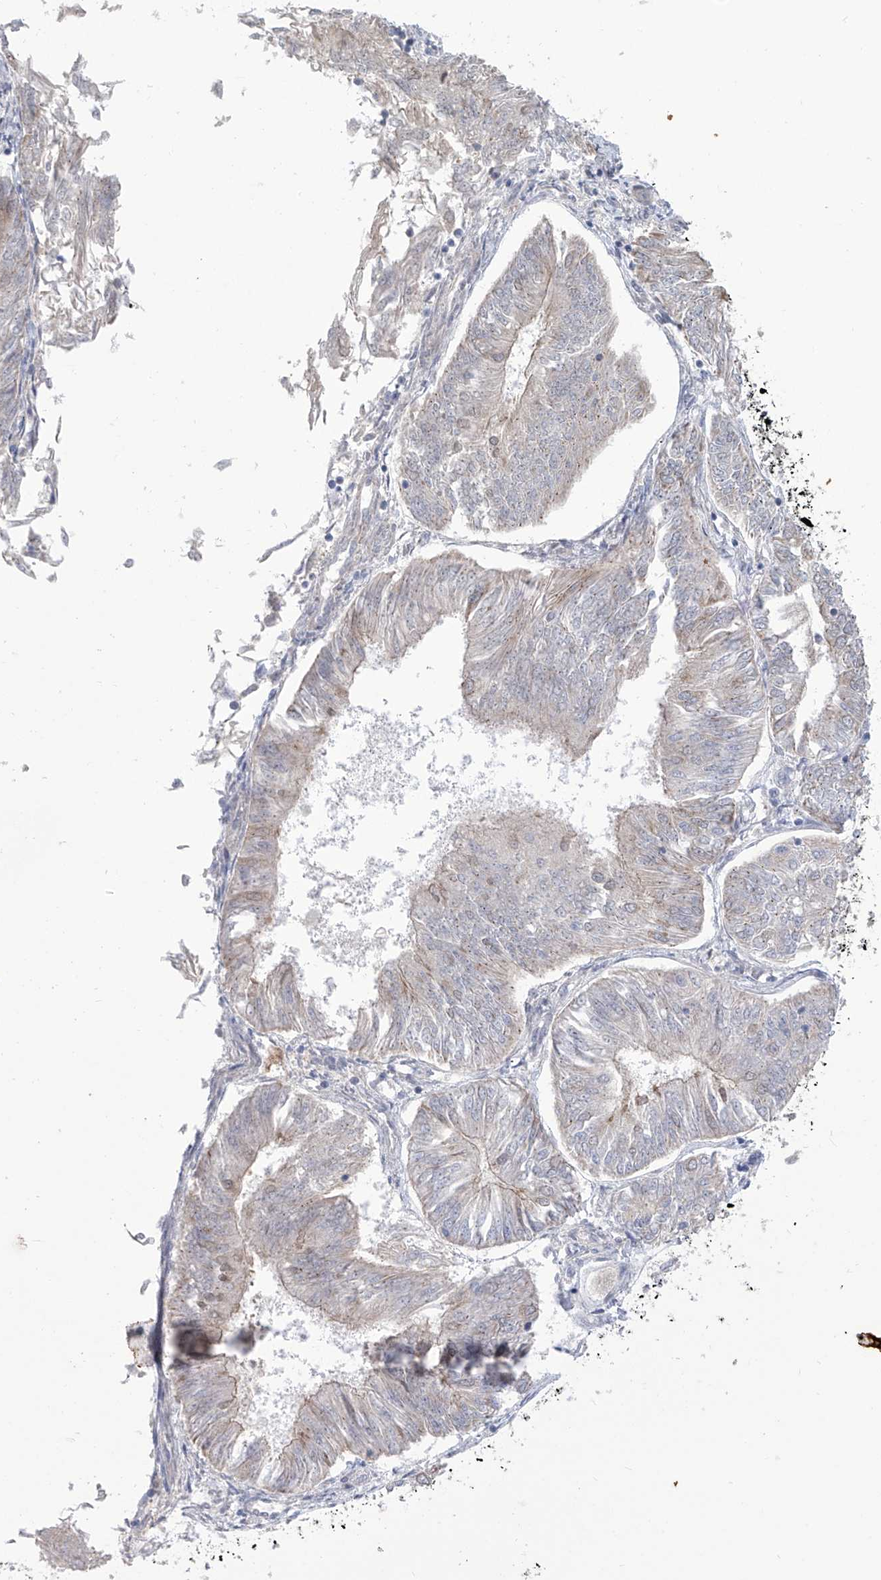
{"staining": {"intensity": "negative", "quantity": "none", "location": "none"}, "tissue": "endometrial cancer", "cell_type": "Tumor cells", "image_type": "cancer", "snomed": [{"axis": "morphology", "description": "Adenocarcinoma, NOS"}, {"axis": "topography", "description": "Endometrium"}], "caption": "The IHC image has no significant positivity in tumor cells of endometrial cancer (adenocarcinoma) tissue.", "gene": "LRRC1", "patient": {"sex": "female", "age": 58}}